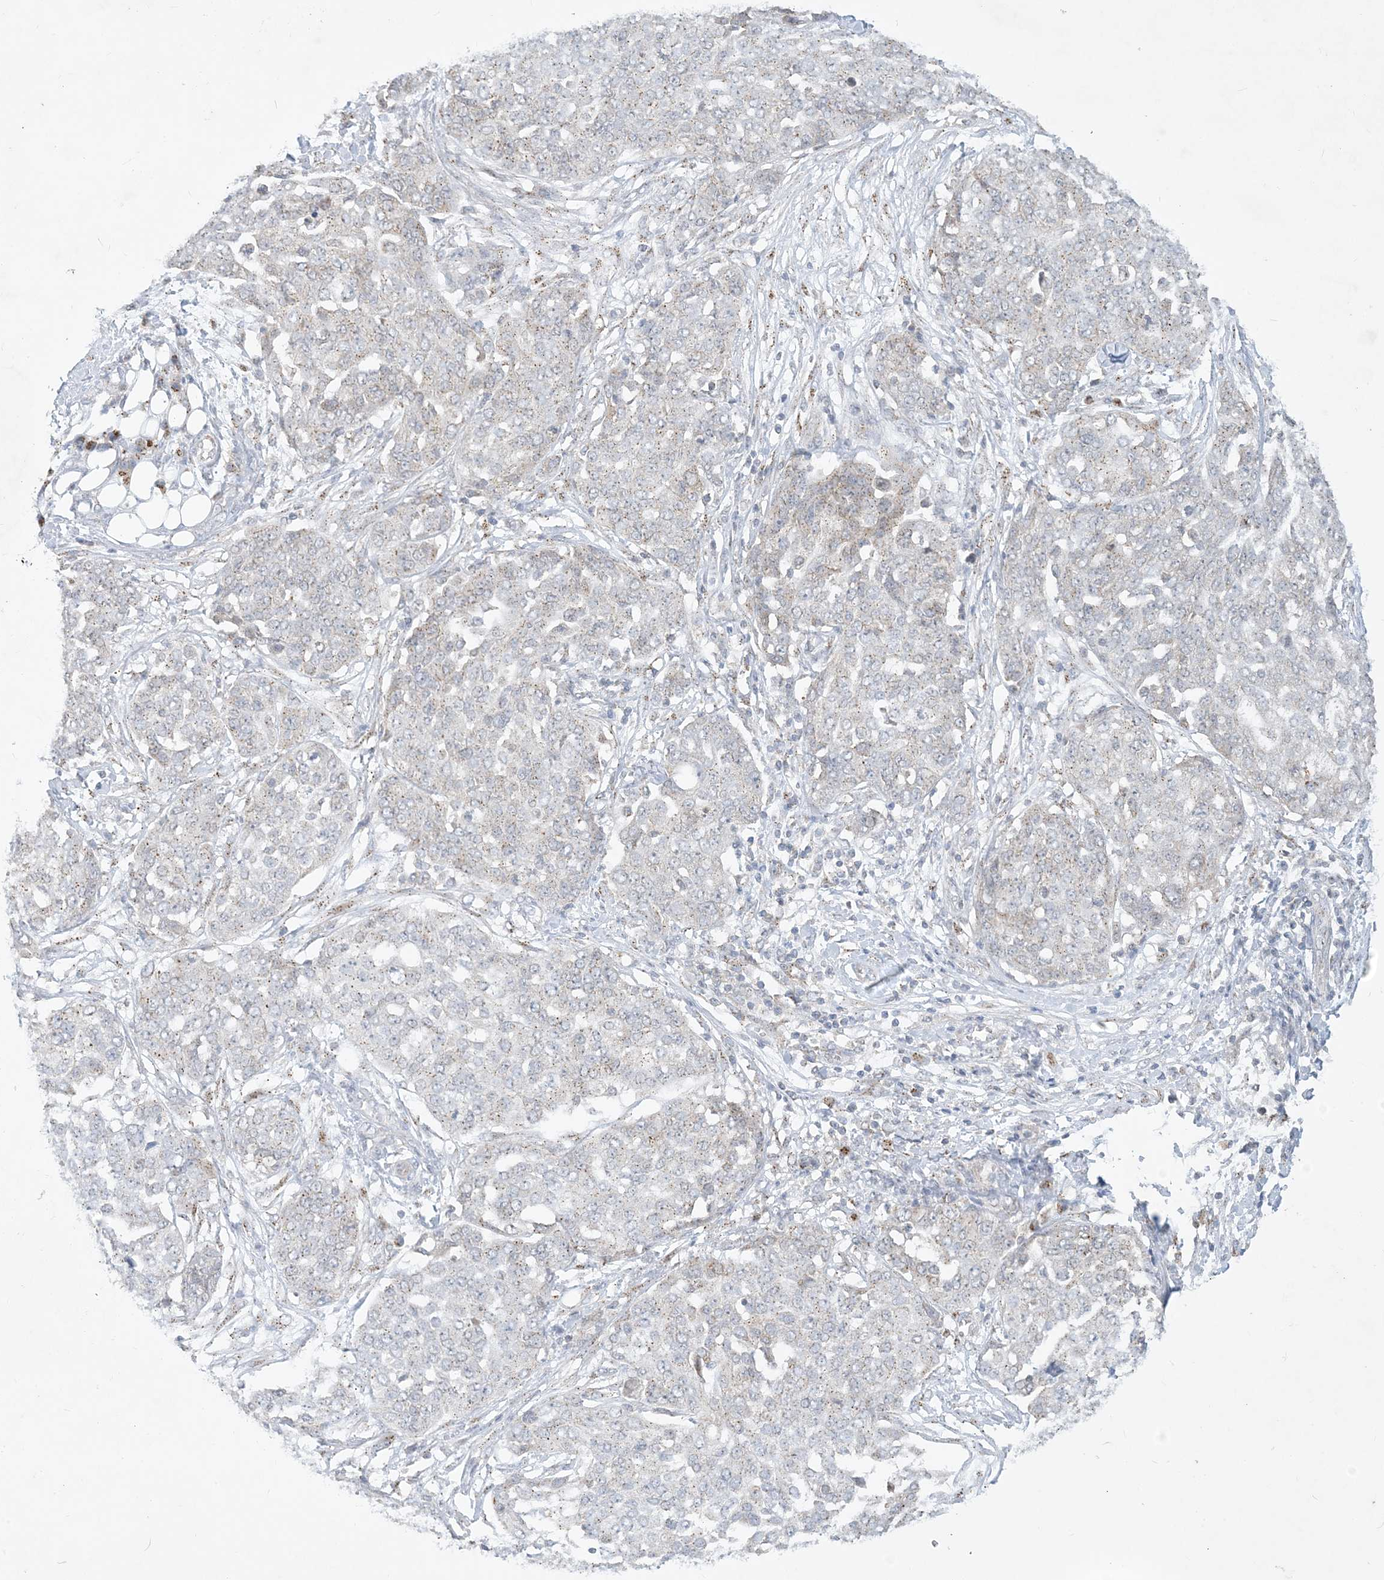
{"staining": {"intensity": "weak", "quantity": "25%-75%", "location": "cytoplasmic/membranous"}, "tissue": "ovarian cancer", "cell_type": "Tumor cells", "image_type": "cancer", "snomed": [{"axis": "morphology", "description": "Cystadenocarcinoma, serous, NOS"}, {"axis": "topography", "description": "Soft tissue"}, {"axis": "topography", "description": "Ovary"}], "caption": "Immunohistochemistry (IHC) histopathology image of neoplastic tissue: ovarian cancer (serous cystadenocarcinoma) stained using immunohistochemistry displays low levels of weak protein expression localized specifically in the cytoplasmic/membranous of tumor cells, appearing as a cytoplasmic/membranous brown color.", "gene": "CCDC14", "patient": {"sex": "female", "age": 57}}